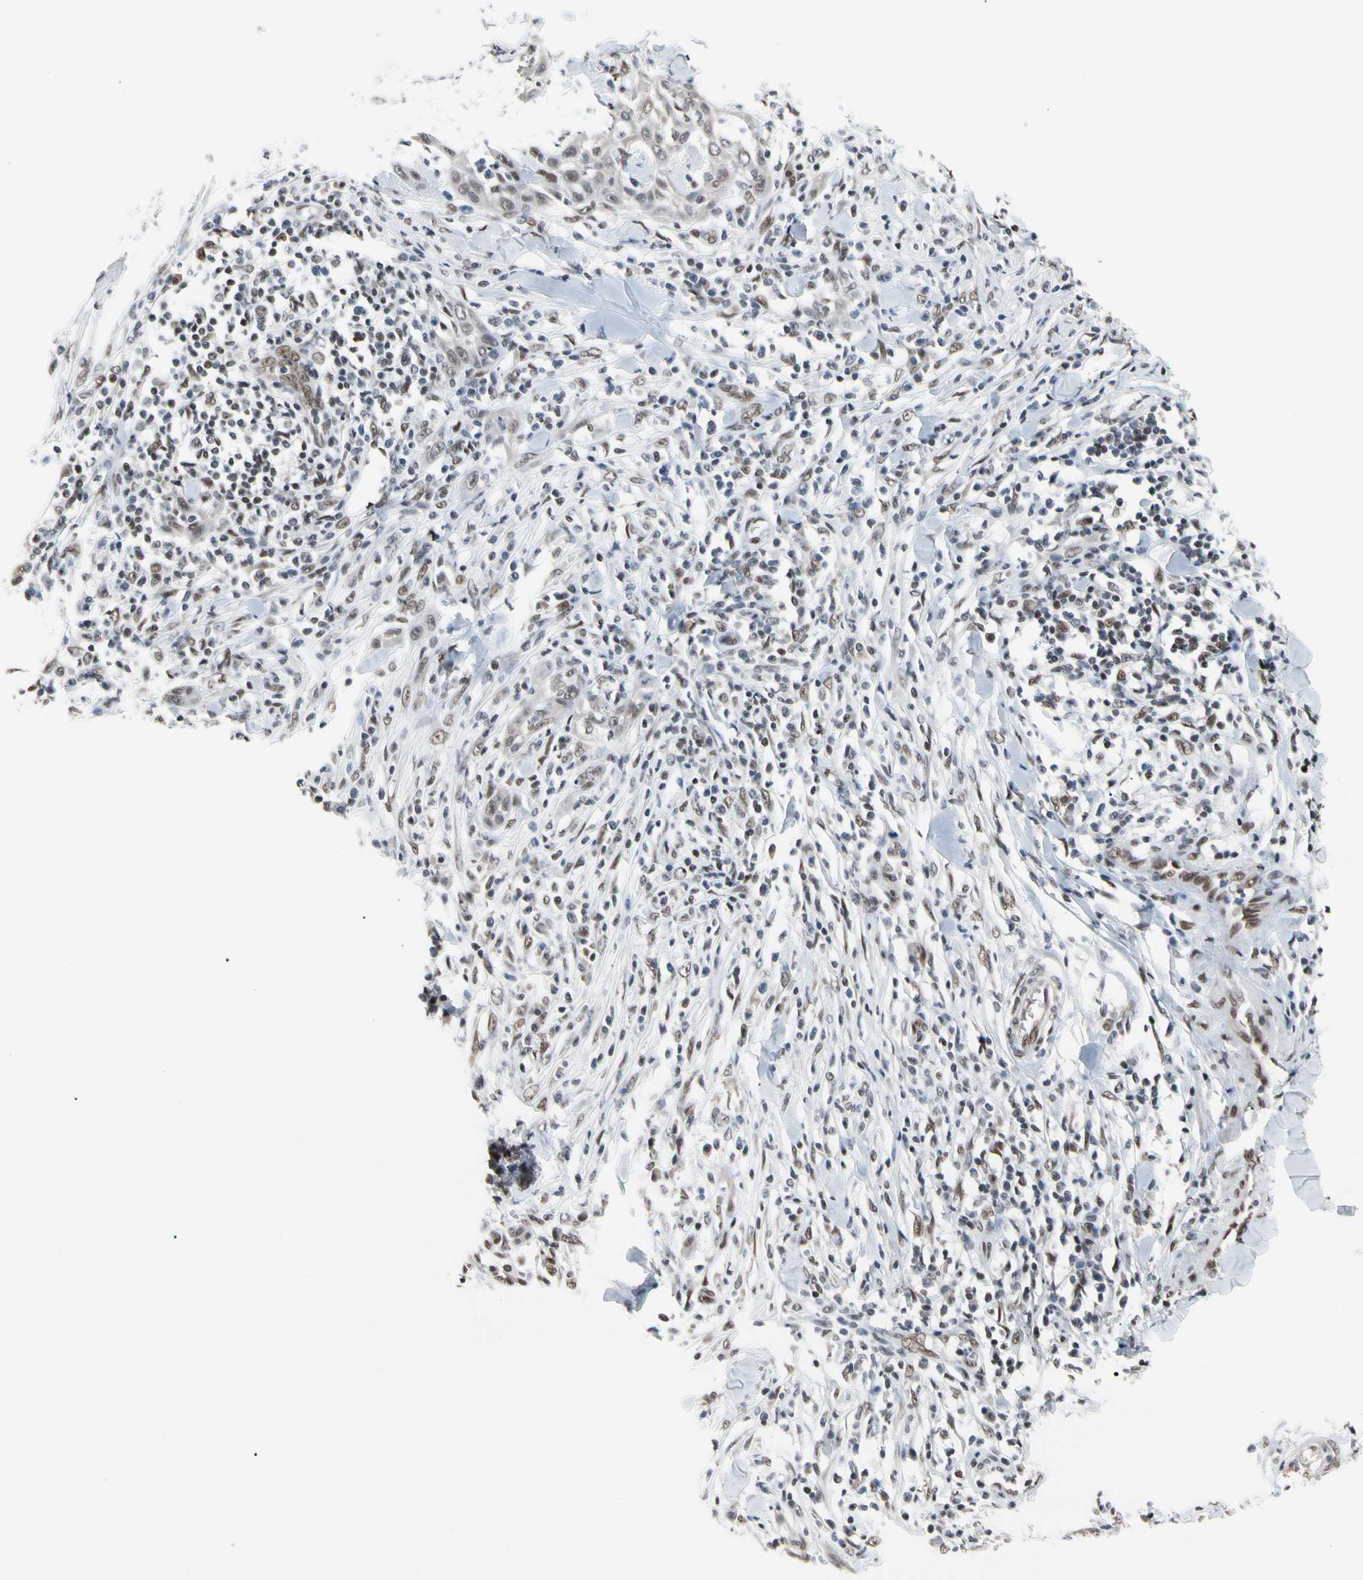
{"staining": {"intensity": "weak", "quantity": "25%-75%", "location": "nuclear"}, "tissue": "skin cancer", "cell_type": "Tumor cells", "image_type": "cancer", "snomed": [{"axis": "morphology", "description": "Squamous cell carcinoma, NOS"}, {"axis": "topography", "description": "Skin"}], "caption": "Brown immunohistochemical staining in squamous cell carcinoma (skin) displays weak nuclear expression in about 25%-75% of tumor cells. (DAB (3,3'-diaminobenzidine) = brown stain, brightfield microscopy at high magnification).", "gene": "FAM98B", "patient": {"sex": "male", "age": 24}}